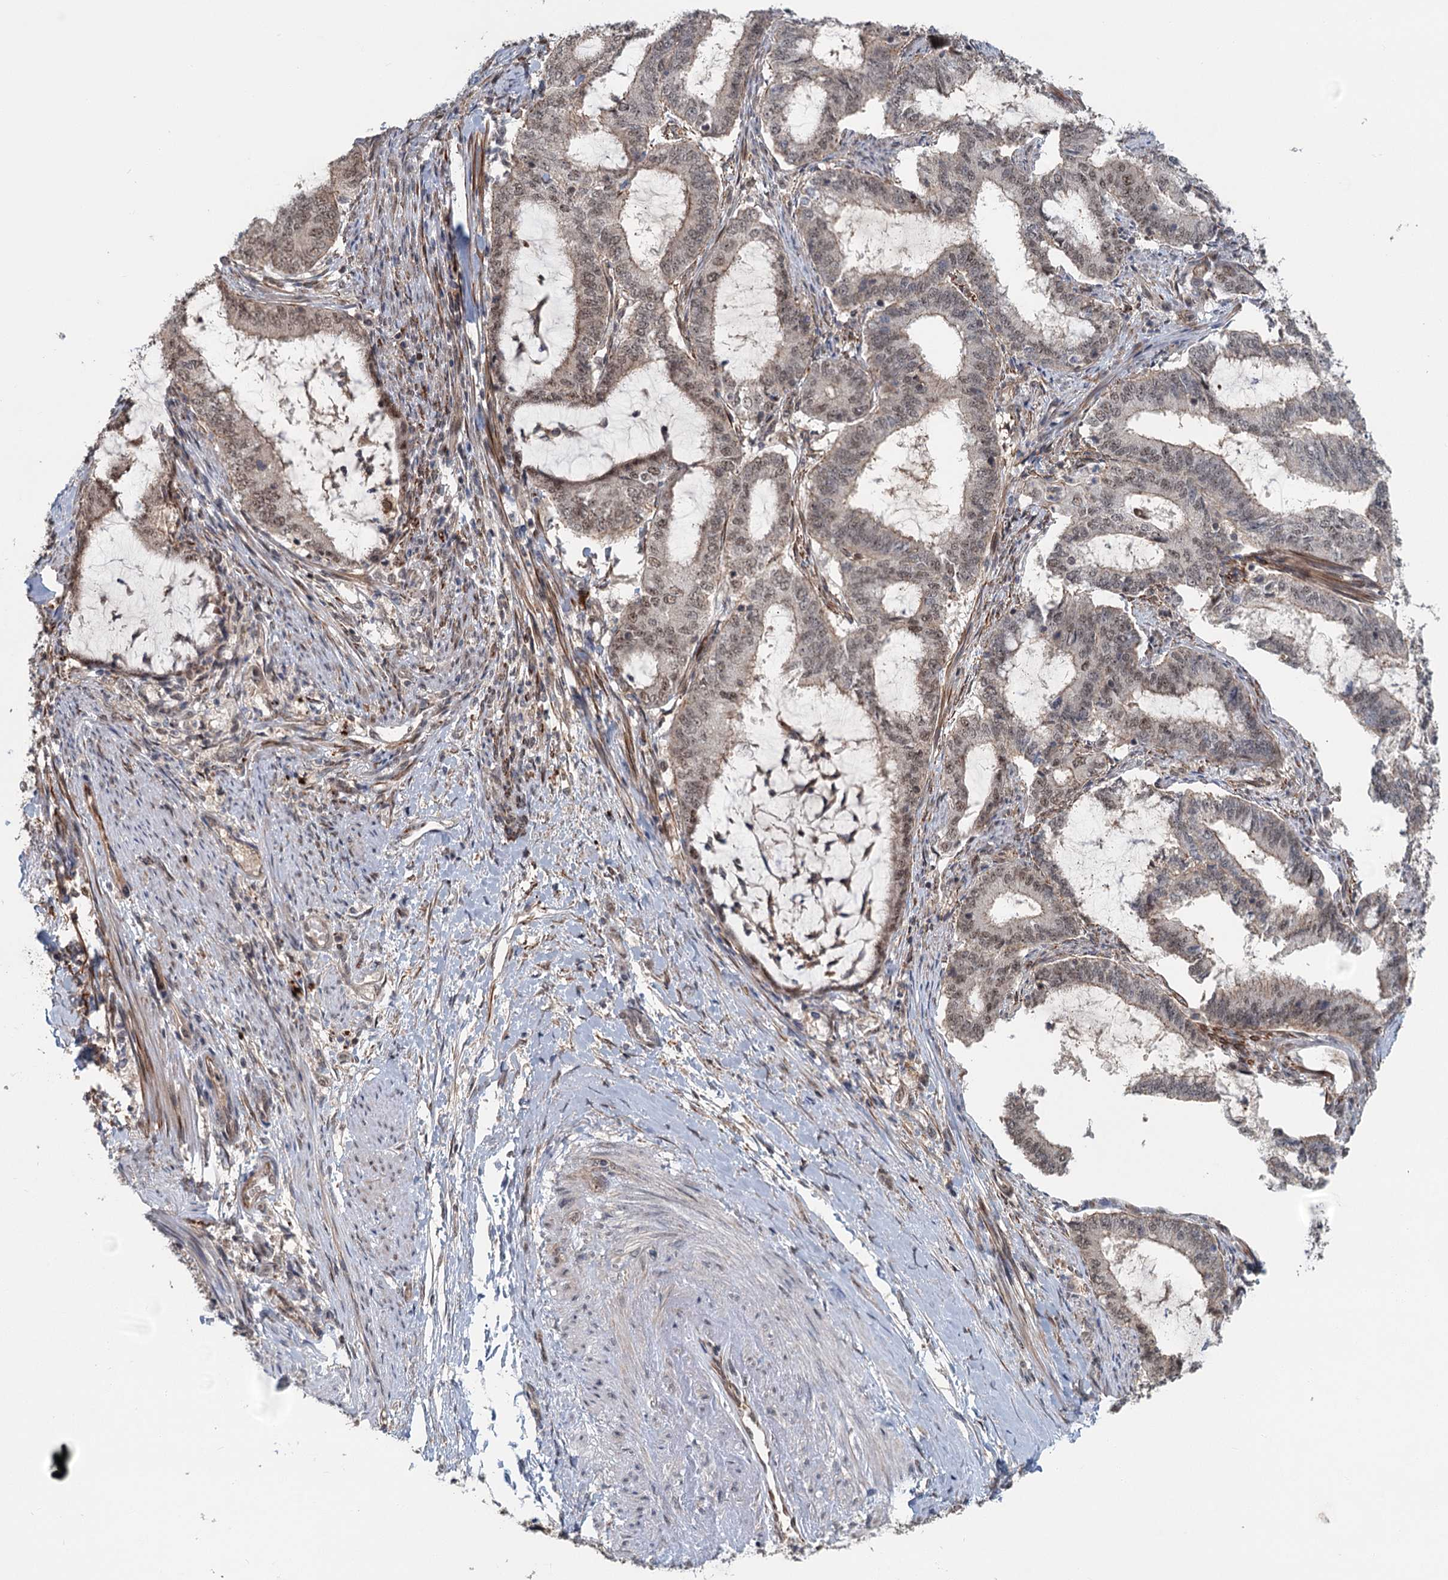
{"staining": {"intensity": "weak", "quantity": ">75%", "location": "nuclear"}, "tissue": "endometrial cancer", "cell_type": "Tumor cells", "image_type": "cancer", "snomed": [{"axis": "morphology", "description": "Adenocarcinoma, NOS"}, {"axis": "topography", "description": "Endometrium"}], "caption": "IHC staining of endometrial adenocarcinoma, which demonstrates low levels of weak nuclear expression in about >75% of tumor cells indicating weak nuclear protein staining. The staining was performed using DAB (3,3'-diaminobenzidine) (brown) for protein detection and nuclei were counterstained in hematoxylin (blue).", "gene": "TAS2R42", "patient": {"sex": "female", "age": 51}}